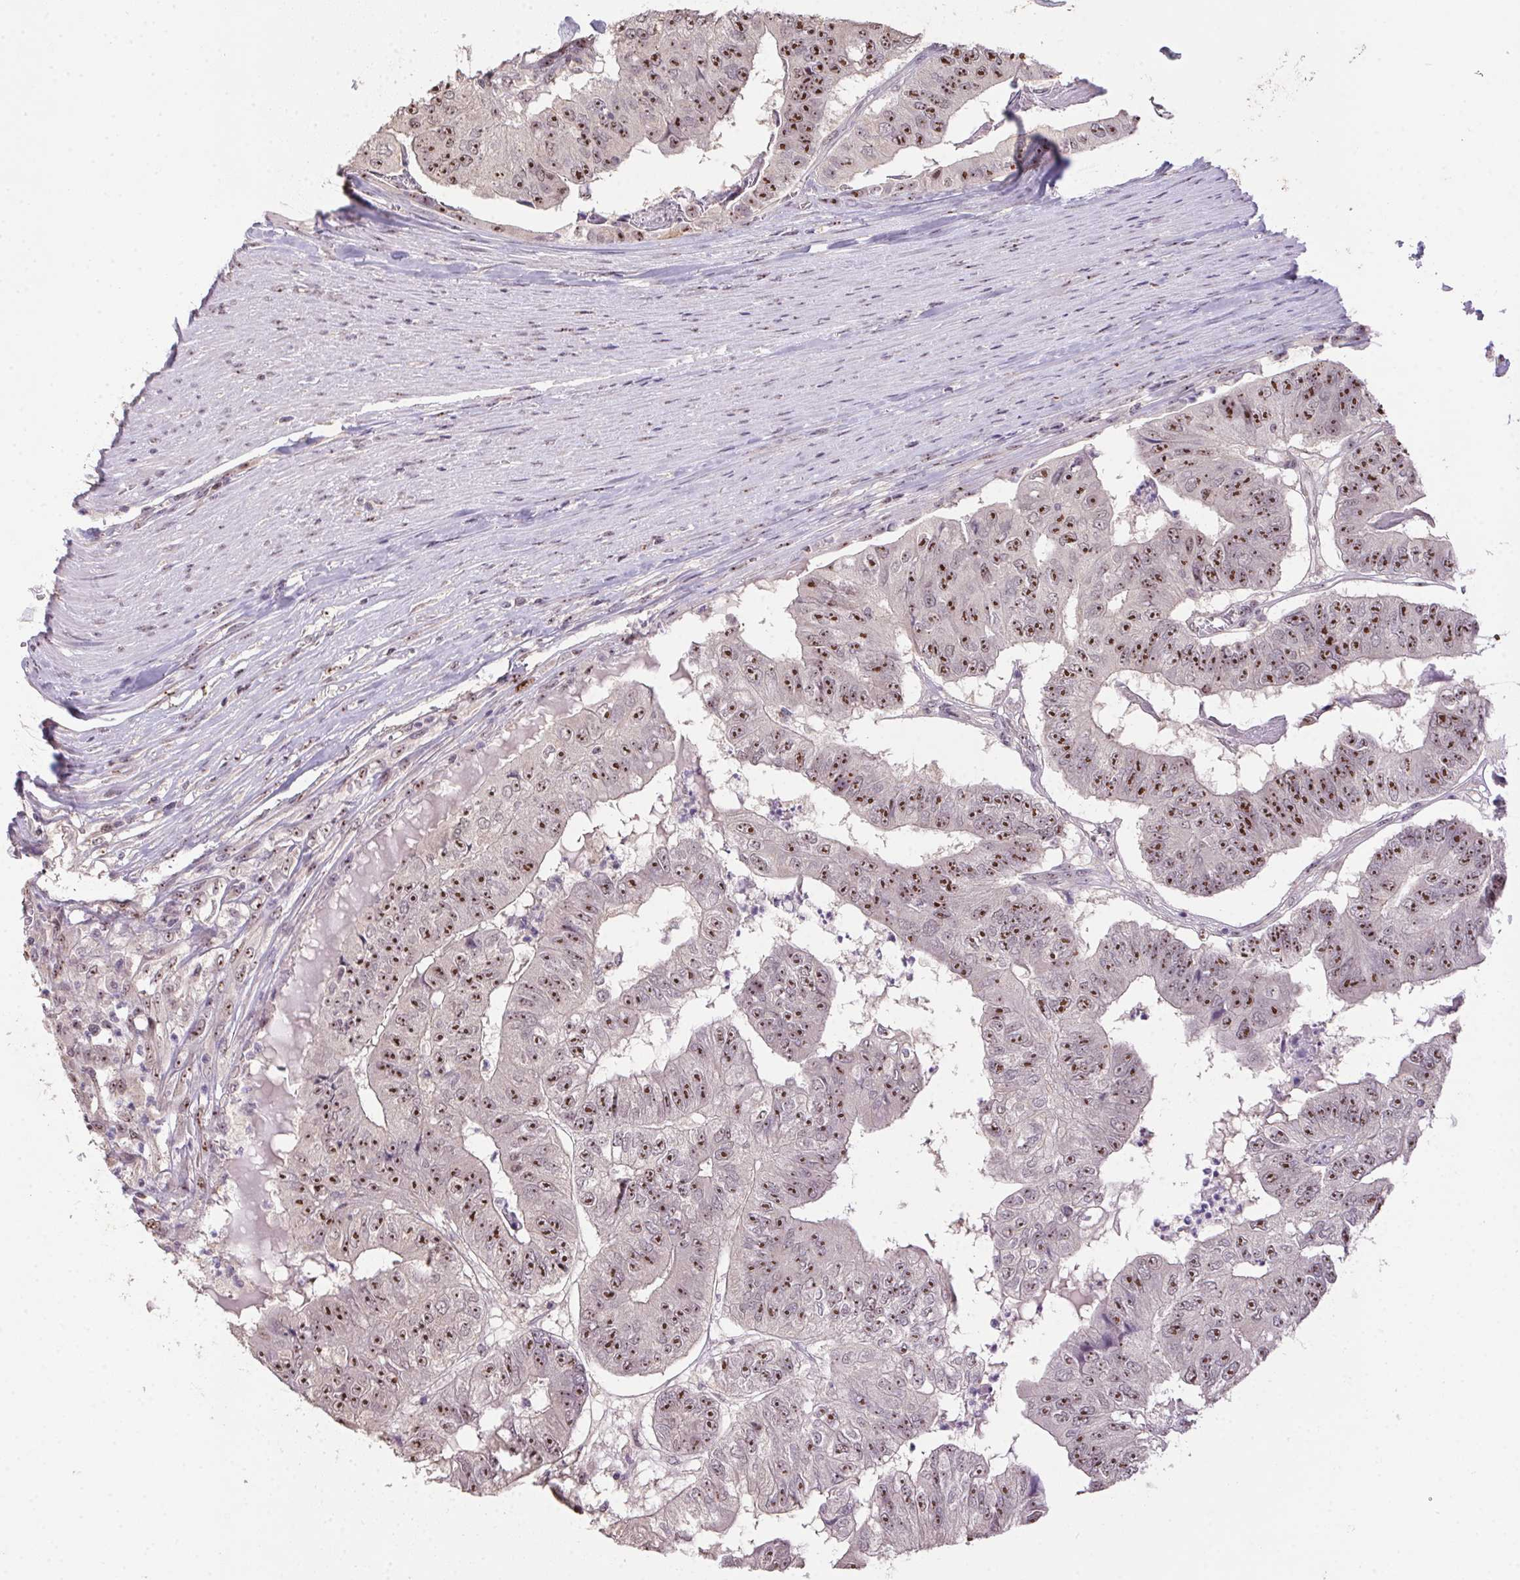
{"staining": {"intensity": "moderate", "quantity": ">75%", "location": "nuclear"}, "tissue": "colorectal cancer", "cell_type": "Tumor cells", "image_type": "cancer", "snomed": [{"axis": "morphology", "description": "Adenocarcinoma, NOS"}, {"axis": "topography", "description": "Colon"}], "caption": "Protein expression analysis of colorectal adenocarcinoma shows moderate nuclear staining in approximately >75% of tumor cells.", "gene": "BATF2", "patient": {"sex": "female", "age": 67}}